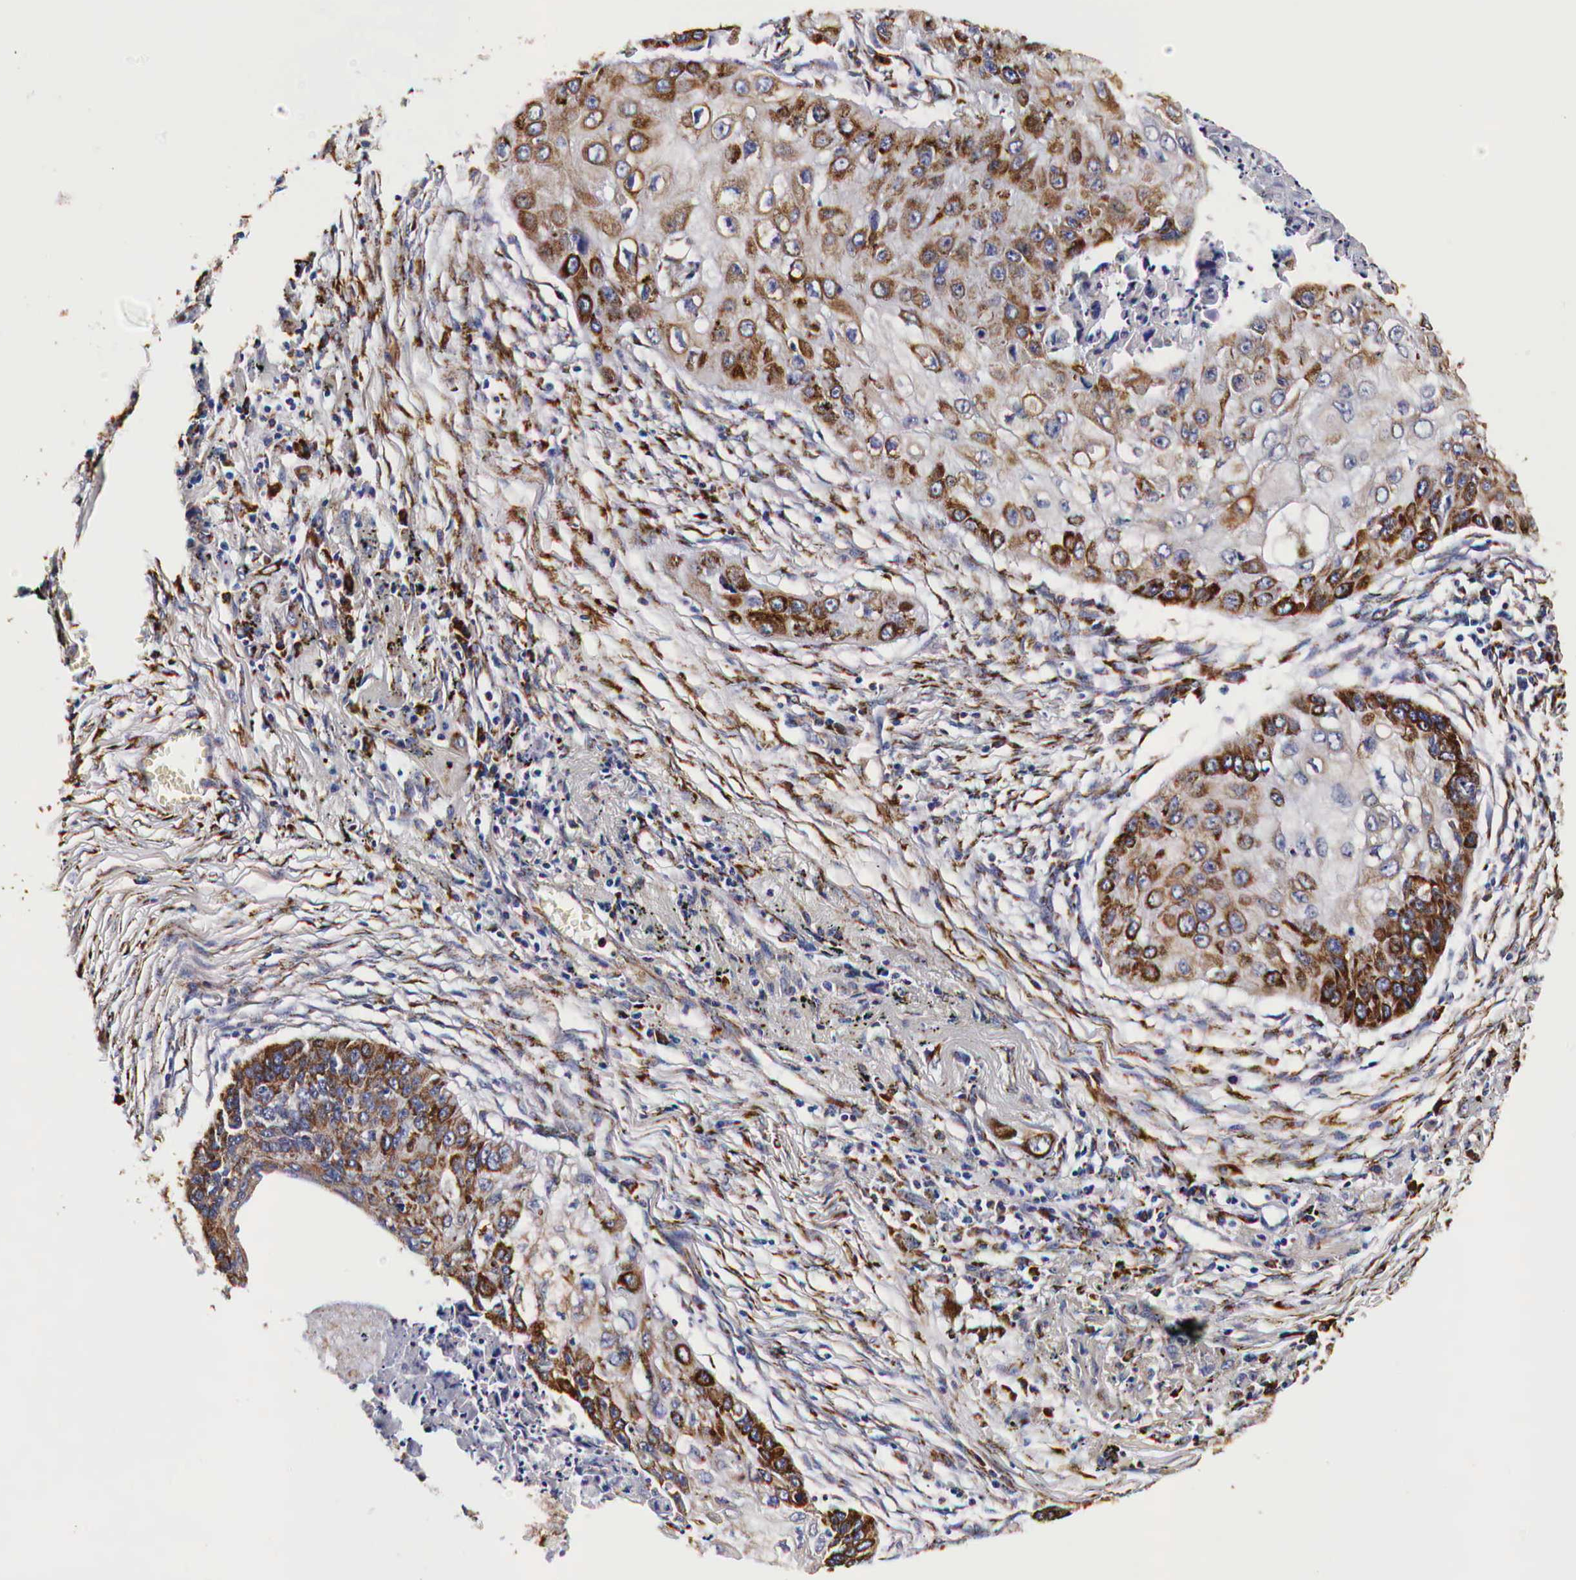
{"staining": {"intensity": "moderate", "quantity": "25%-75%", "location": "cytoplasmic/membranous"}, "tissue": "lung cancer", "cell_type": "Tumor cells", "image_type": "cancer", "snomed": [{"axis": "morphology", "description": "Squamous cell carcinoma, NOS"}, {"axis": "topography", "description": "Lung"}], "caption": "Lung cancer (squamous cell carcinoma) tissue demonstrates moderate cytoplasmic/membranous staining in approximately 25%-75% of tumor cells The staining is performed using DAB brown chromogen to label protein expression. The nuclei are counter-stained blue using hematoxylin.", "gene": "CKAP4", "patient": {"sex": "male", "age": 71}}